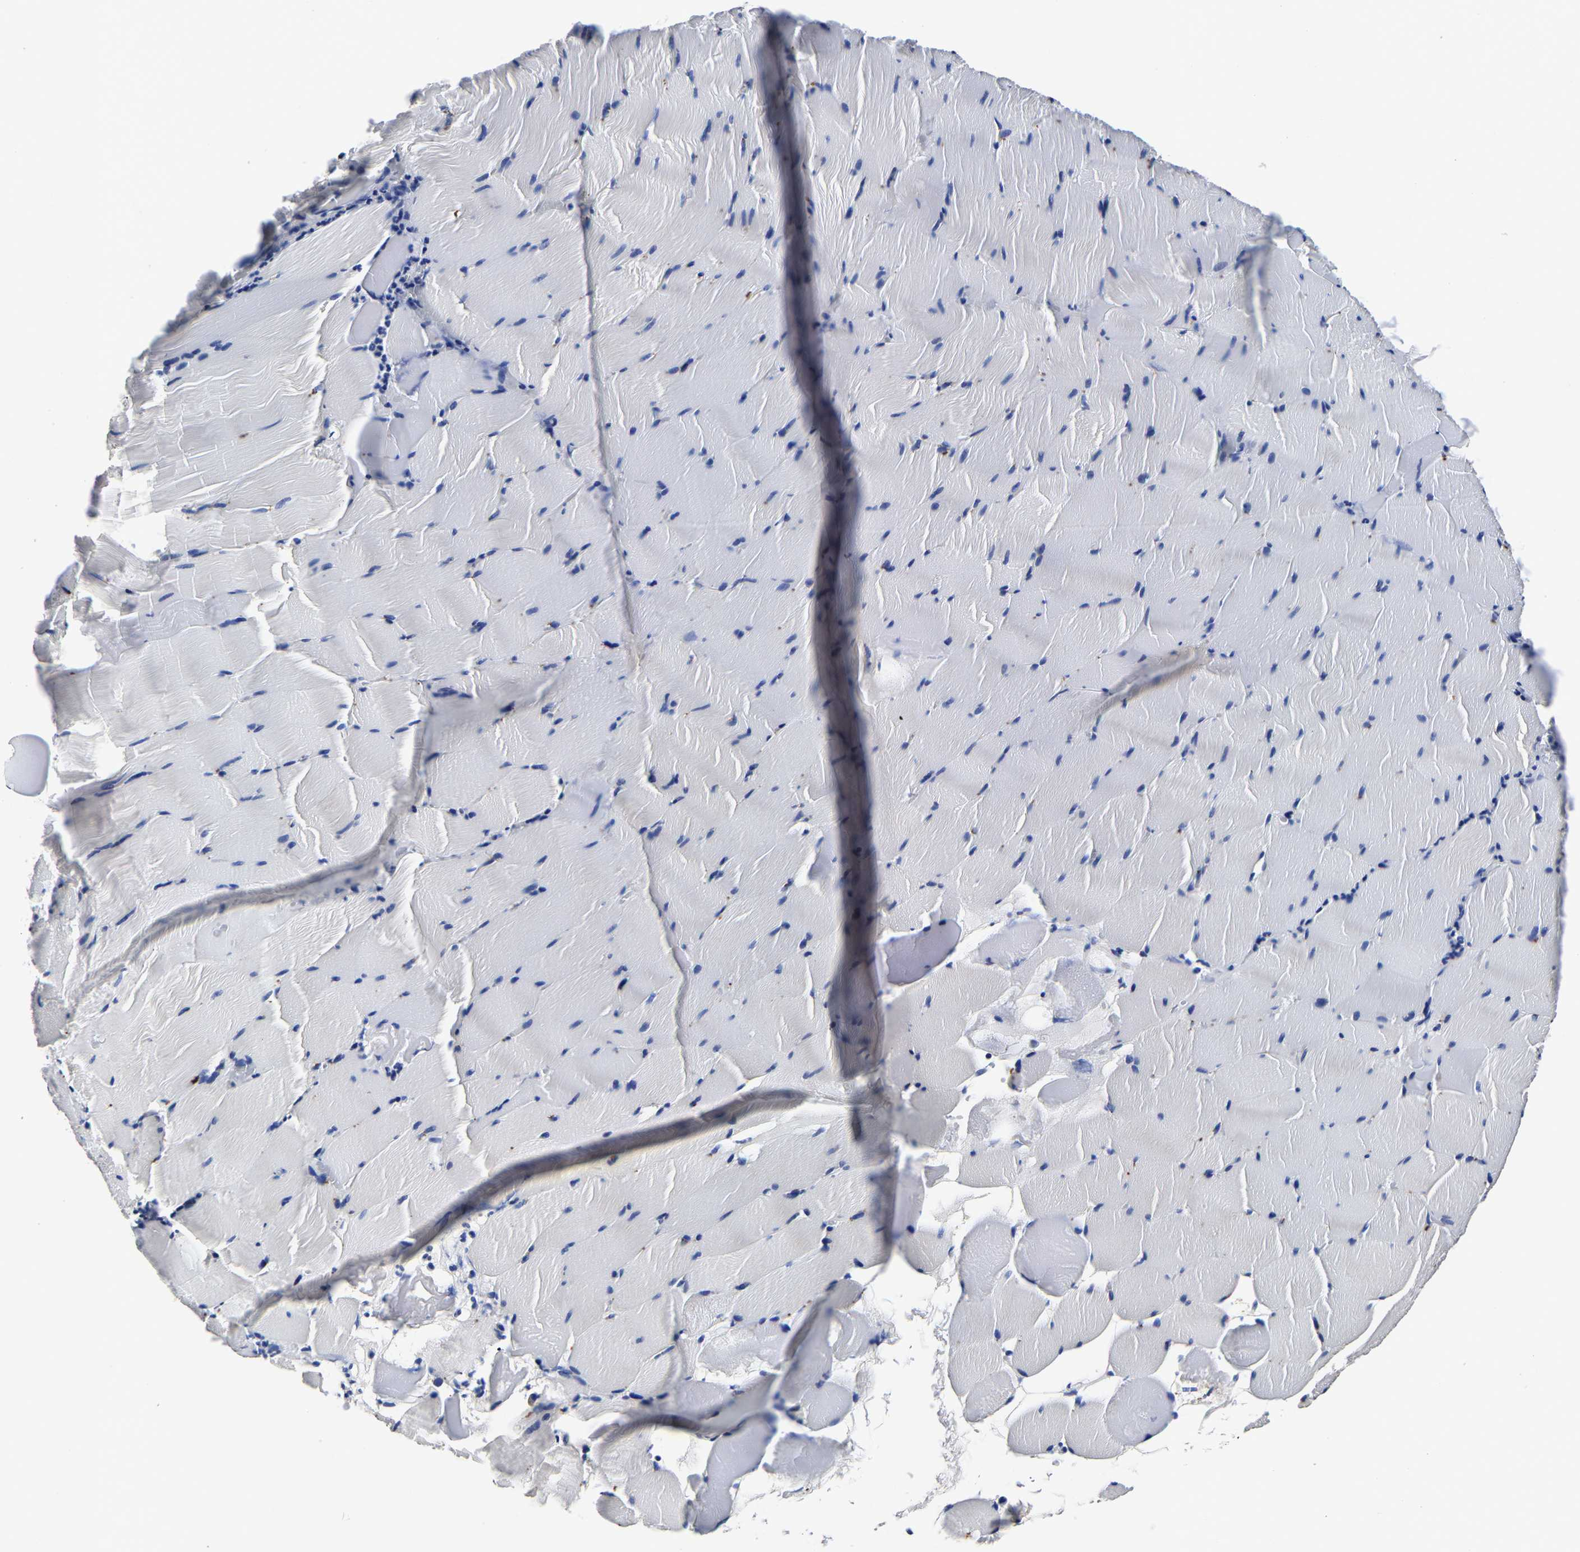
{"staining": {"intensity": "negative", "quantity": "none", "location": "none"}, "tissue": "skeletal muscle", "cell_type": "Myocytes", "image_type": "normal", "snomed": [{"axis": "morphology", "description": "Normal tissue, NOS"}, {"axis": "topography", "description": "Skeletal muscle"}], "caption": "An immunohistochemistry (IHC) micrograph of benign skeletal muscle is shown. There is no staining in myocytes of skeletal muscle.", "gene": "PSPH", "patient": {"sex": "male", "age": 62}}